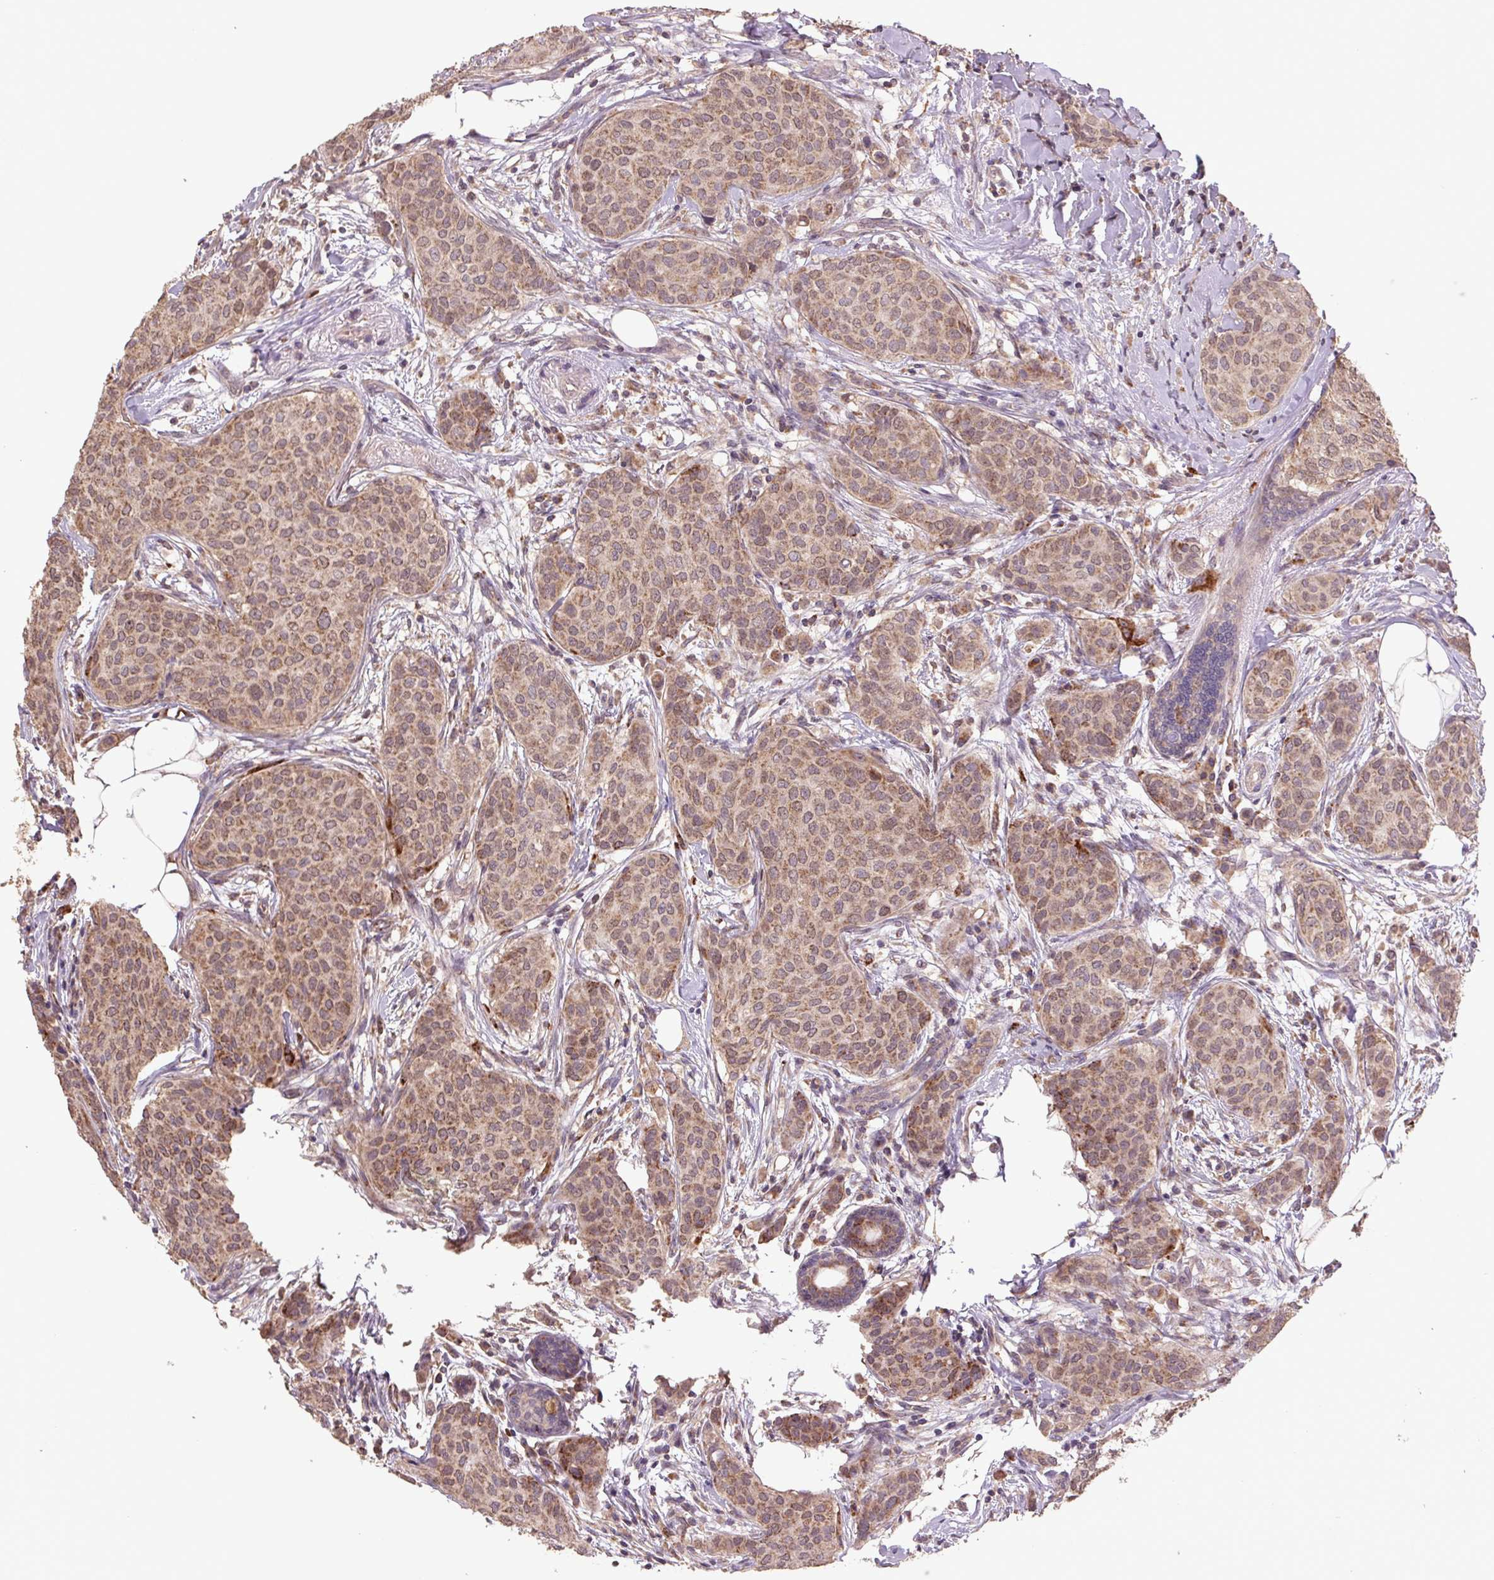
{"staining": {"intensity": "moderate", "quantity": ">75%", "location": "cytoplasmic/membranous"}, "tissue": "breast cancer", "cell_type": "Tumor cells", "image_type": "cancer", "snomed": [{"axis": "morphology", "description": "Duct carcinoma"}, {"axis": "topography", "description": "Breast"}], "caption": "Human breast invasive ductal carcinoma stained for a protein (brown) reveals moderate cytoplasmic/membranous positive staining in about >75% of tumor cells.", "gene": "TMEM160", "patient": {"sex": "female", "age": 47}}